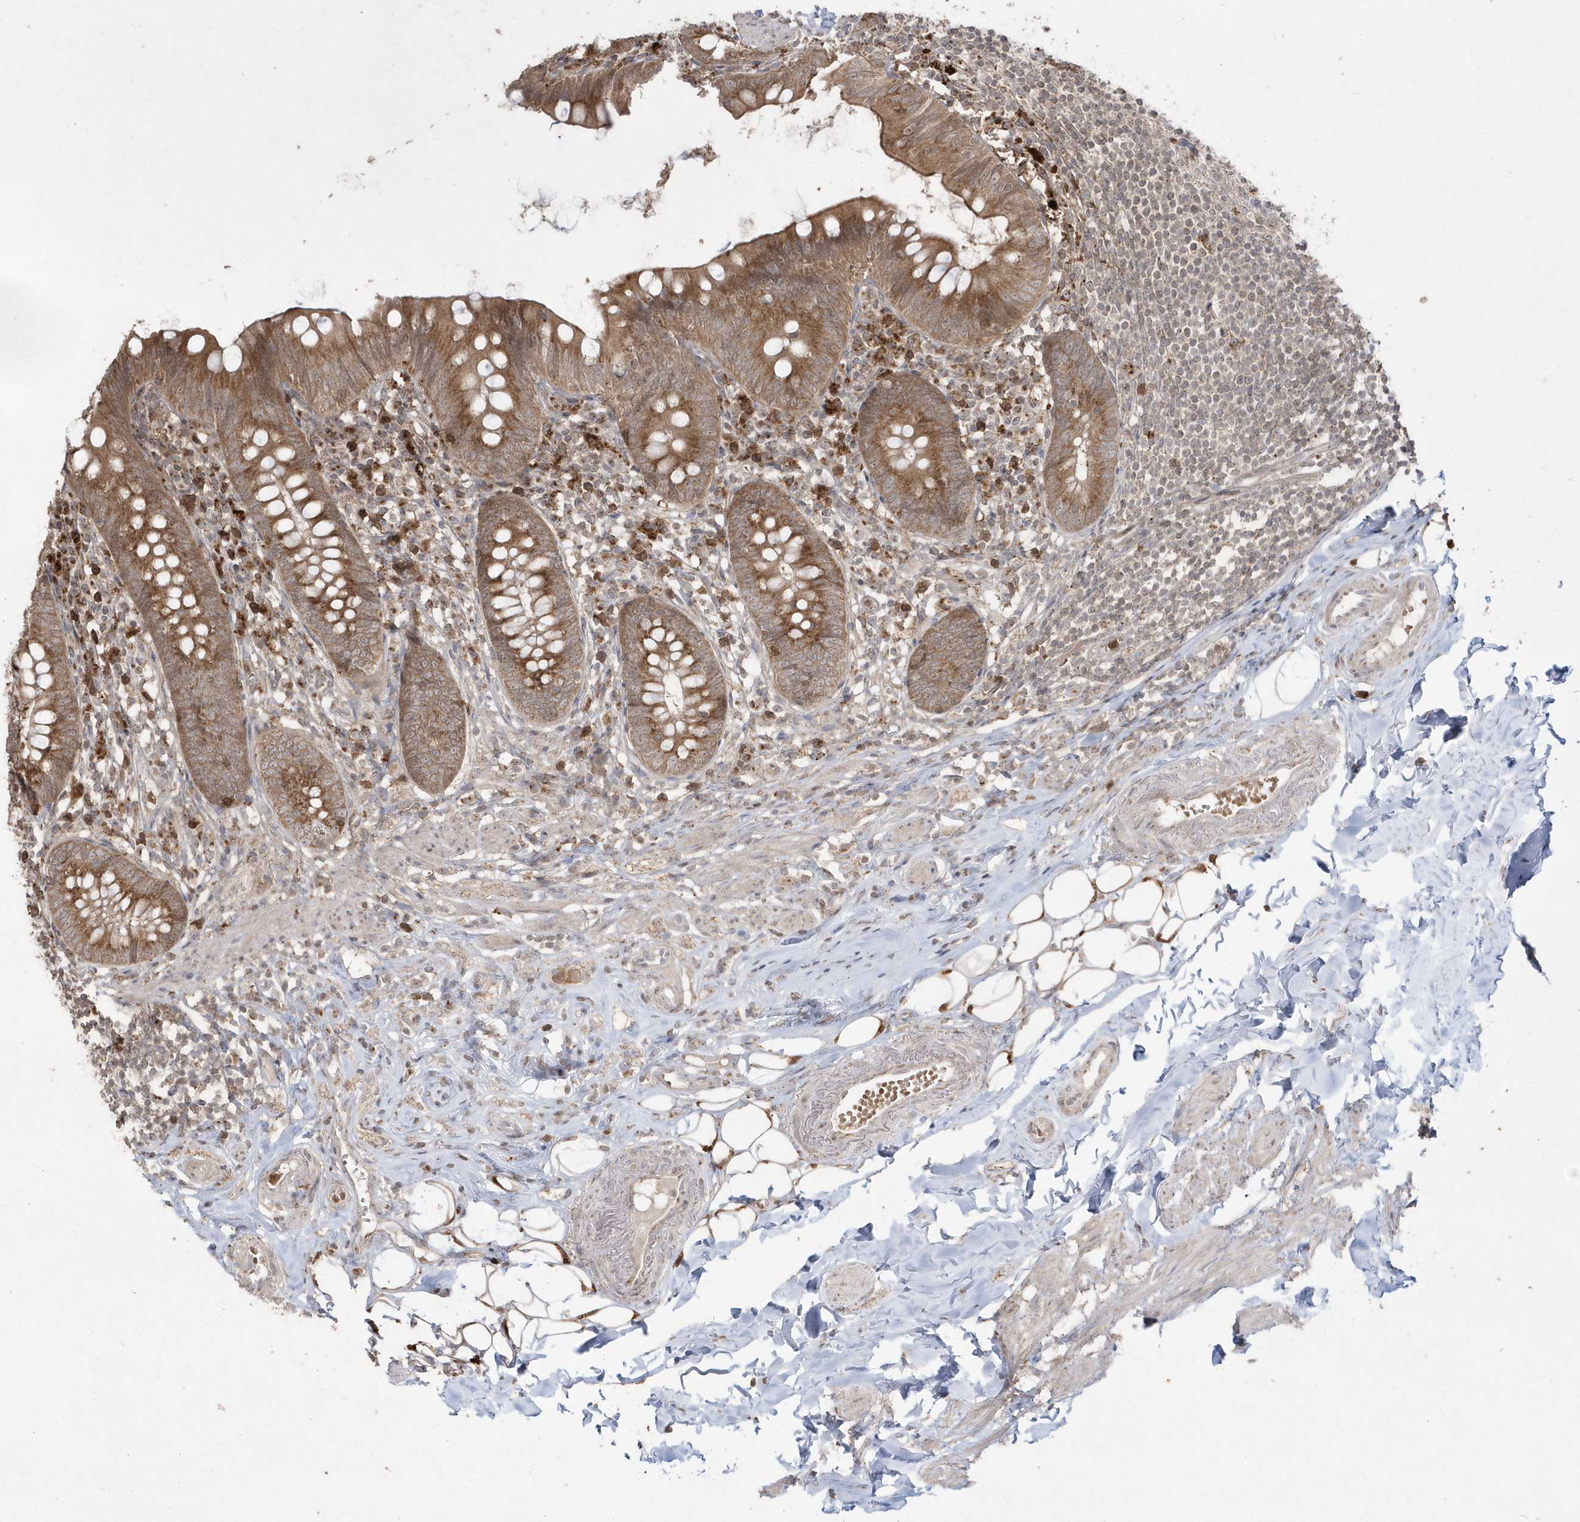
{"staining": {"intensity": "strong", "quantity": ">75%", "location": "cytoplasmic/membranous"}, "tissue": "appendix", "cell_type": "Glandular cells", "image_type": "normal", "snomed": [{"axis": "morphology", "description": "Normal tissue, NOS"}, {"axis": "topography", "description": "Appendix"}], "caption": "The image demonstrates staining of unremarkable appendix, revealing strong cytoplasmic/membranous protein expression (brown color) within glandular cells.", "gene": "GEMIN6", "patient": {"sex": "female", "age": 62}}